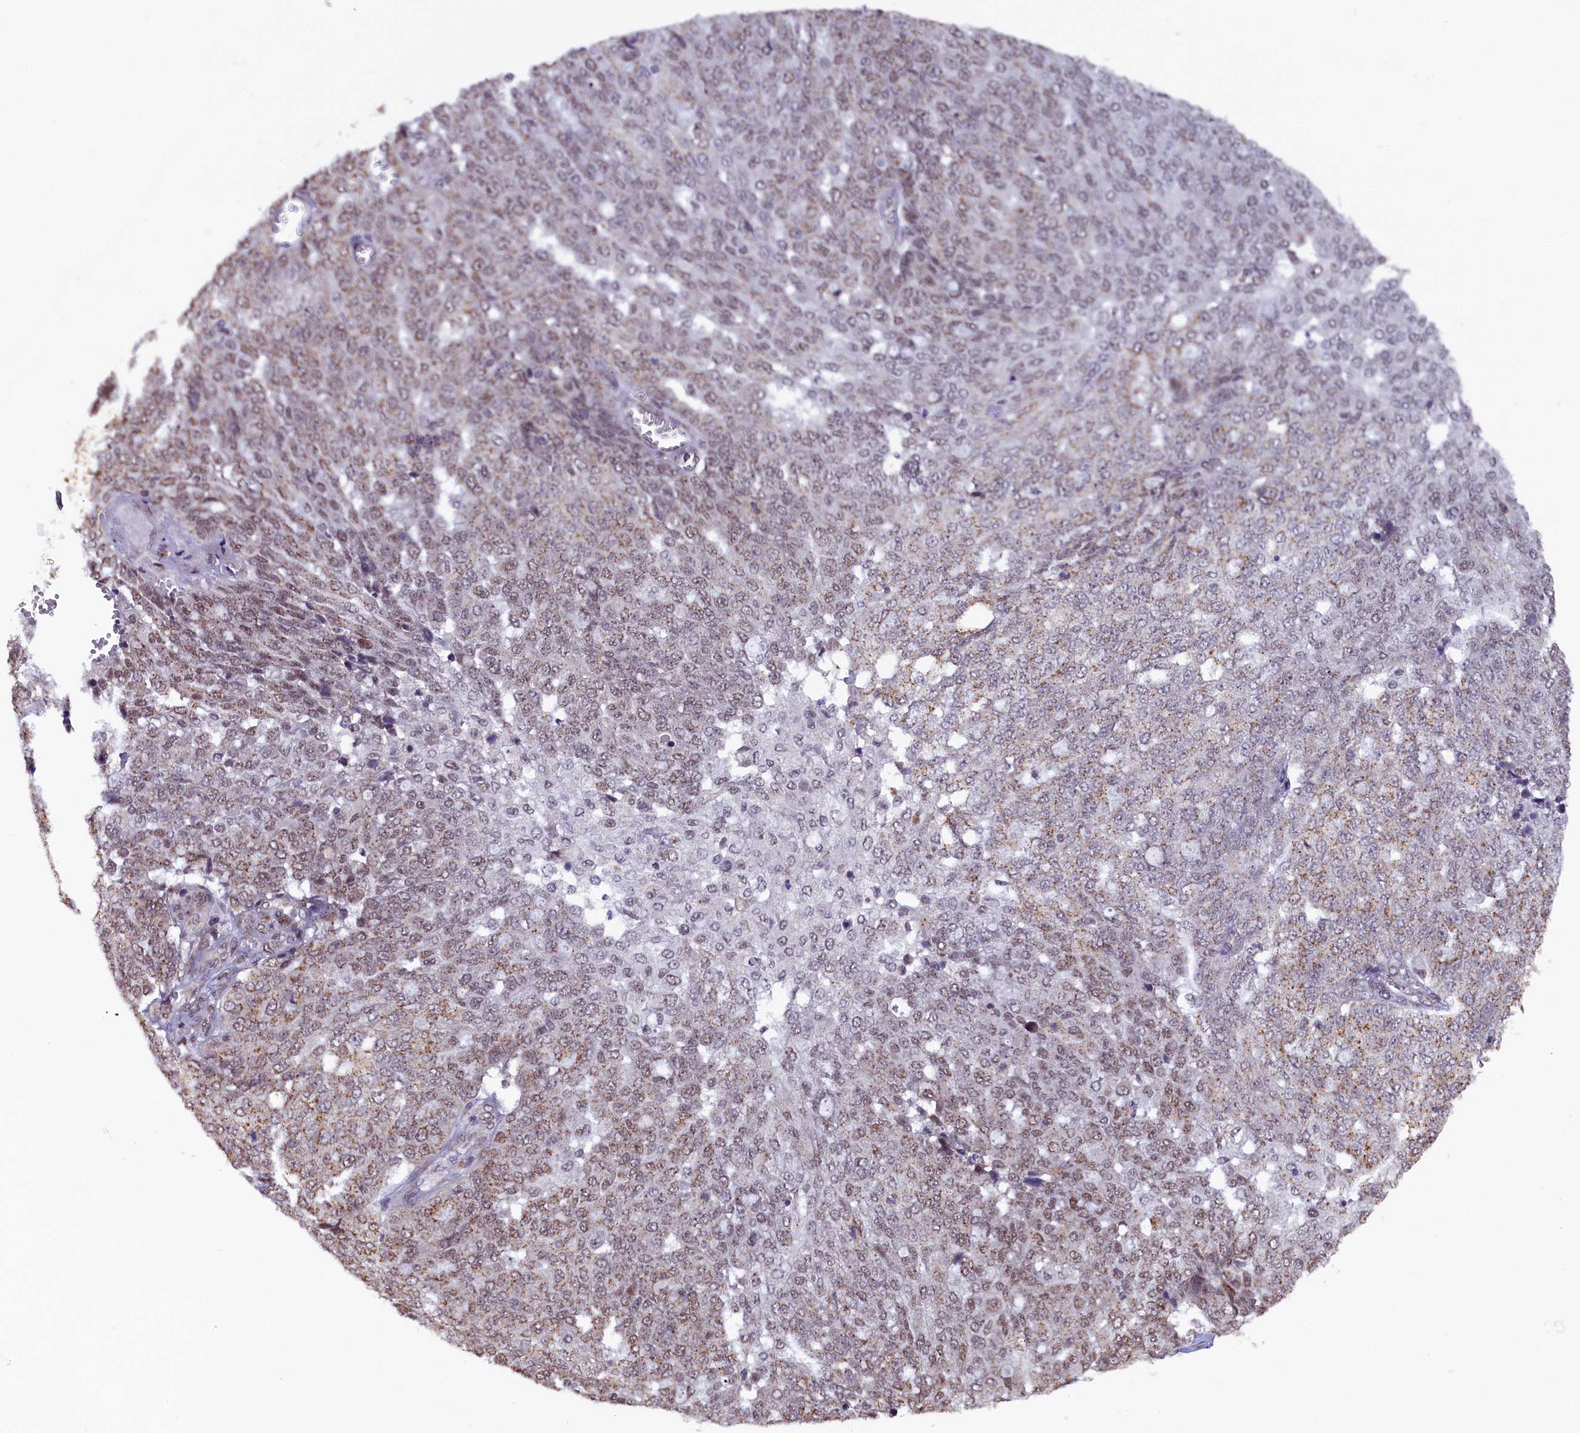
{"staining": {"intensity": "weak", "quantity": "25%-75%", "location": "cytoplasmic/membranous,nuclear"}, "tissue": "ovarian cancer", "cell_type": "Tumor cells", "image_type": "cancer", "snomed": [{"axis": "morphology", "description": "Cystadenocarcinoma, serous, NOS"}, {"axis": "topography", "description": "Soft tissue"}, {"axis": "topography", "description": "Ovary"}], "caption": "Protein expression analysis of human serous cystadenocarcinoma (ovarian) reveals weak cytoplasmic/membranous and nuclear staining in about 25%-75% of tumor cells.", "gene": "NCBP1", "patient": {"sex": "female", "age": 57}}